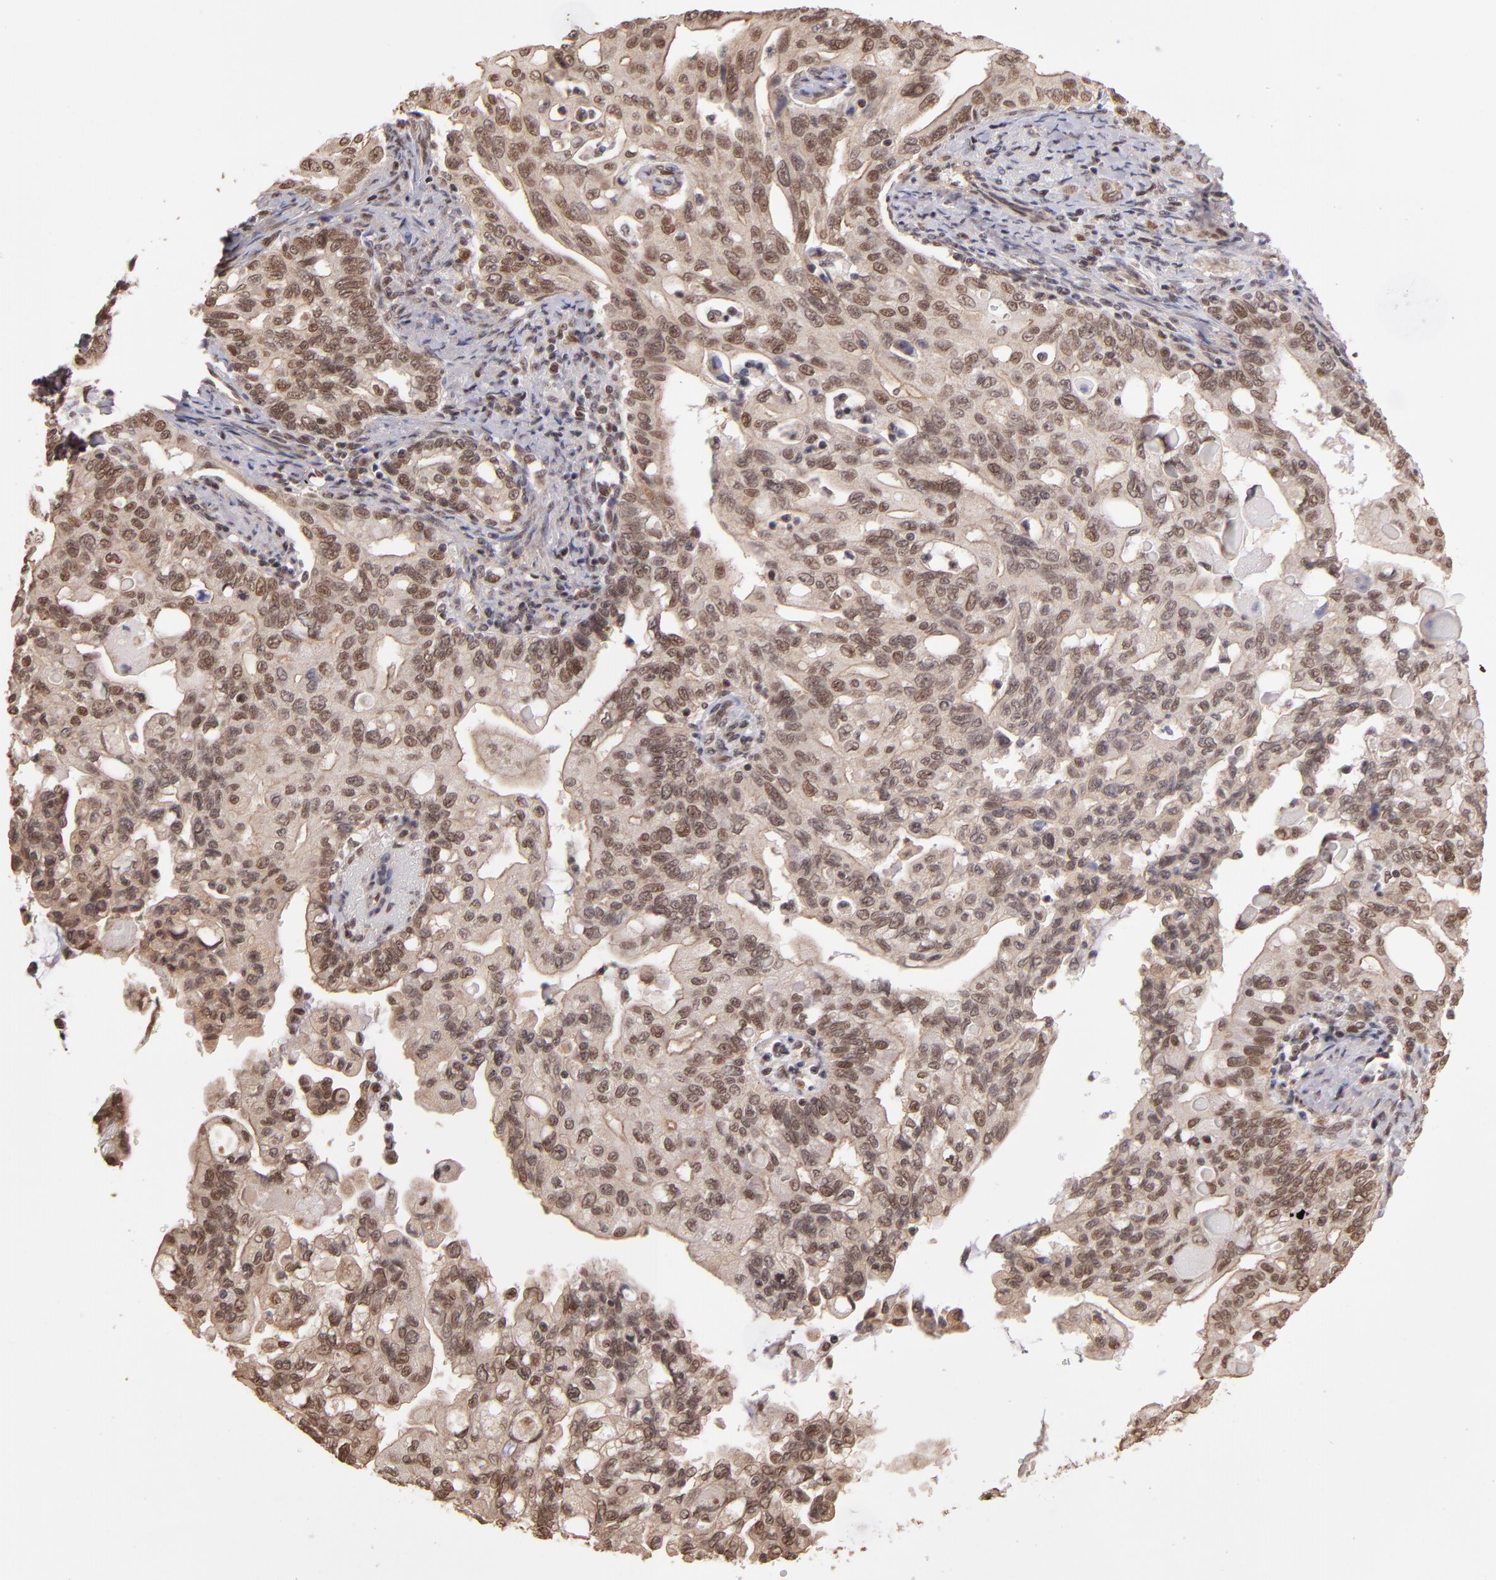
{"staining": {"intensity": "weak", "quantity": ">75%", "location": "nuclear"}, "tissue": "pancreatic cancer", "cell_type": "Tumor cells", "image_type": "cancer", "snomed": [{"axis": "morphology", "description": "Normal tissue, NOS"}, {"axis": "topography", "description": "Pancreas"}], "caption": "A low amount of weak nuclear expression is identified in approximately >75% of tumor cells in pancreatic cancer tissue. (IHC, brightfield microscopy, high magnification).", "gene": "TERF2", "patient": {"sex": "male", "age": 42}}